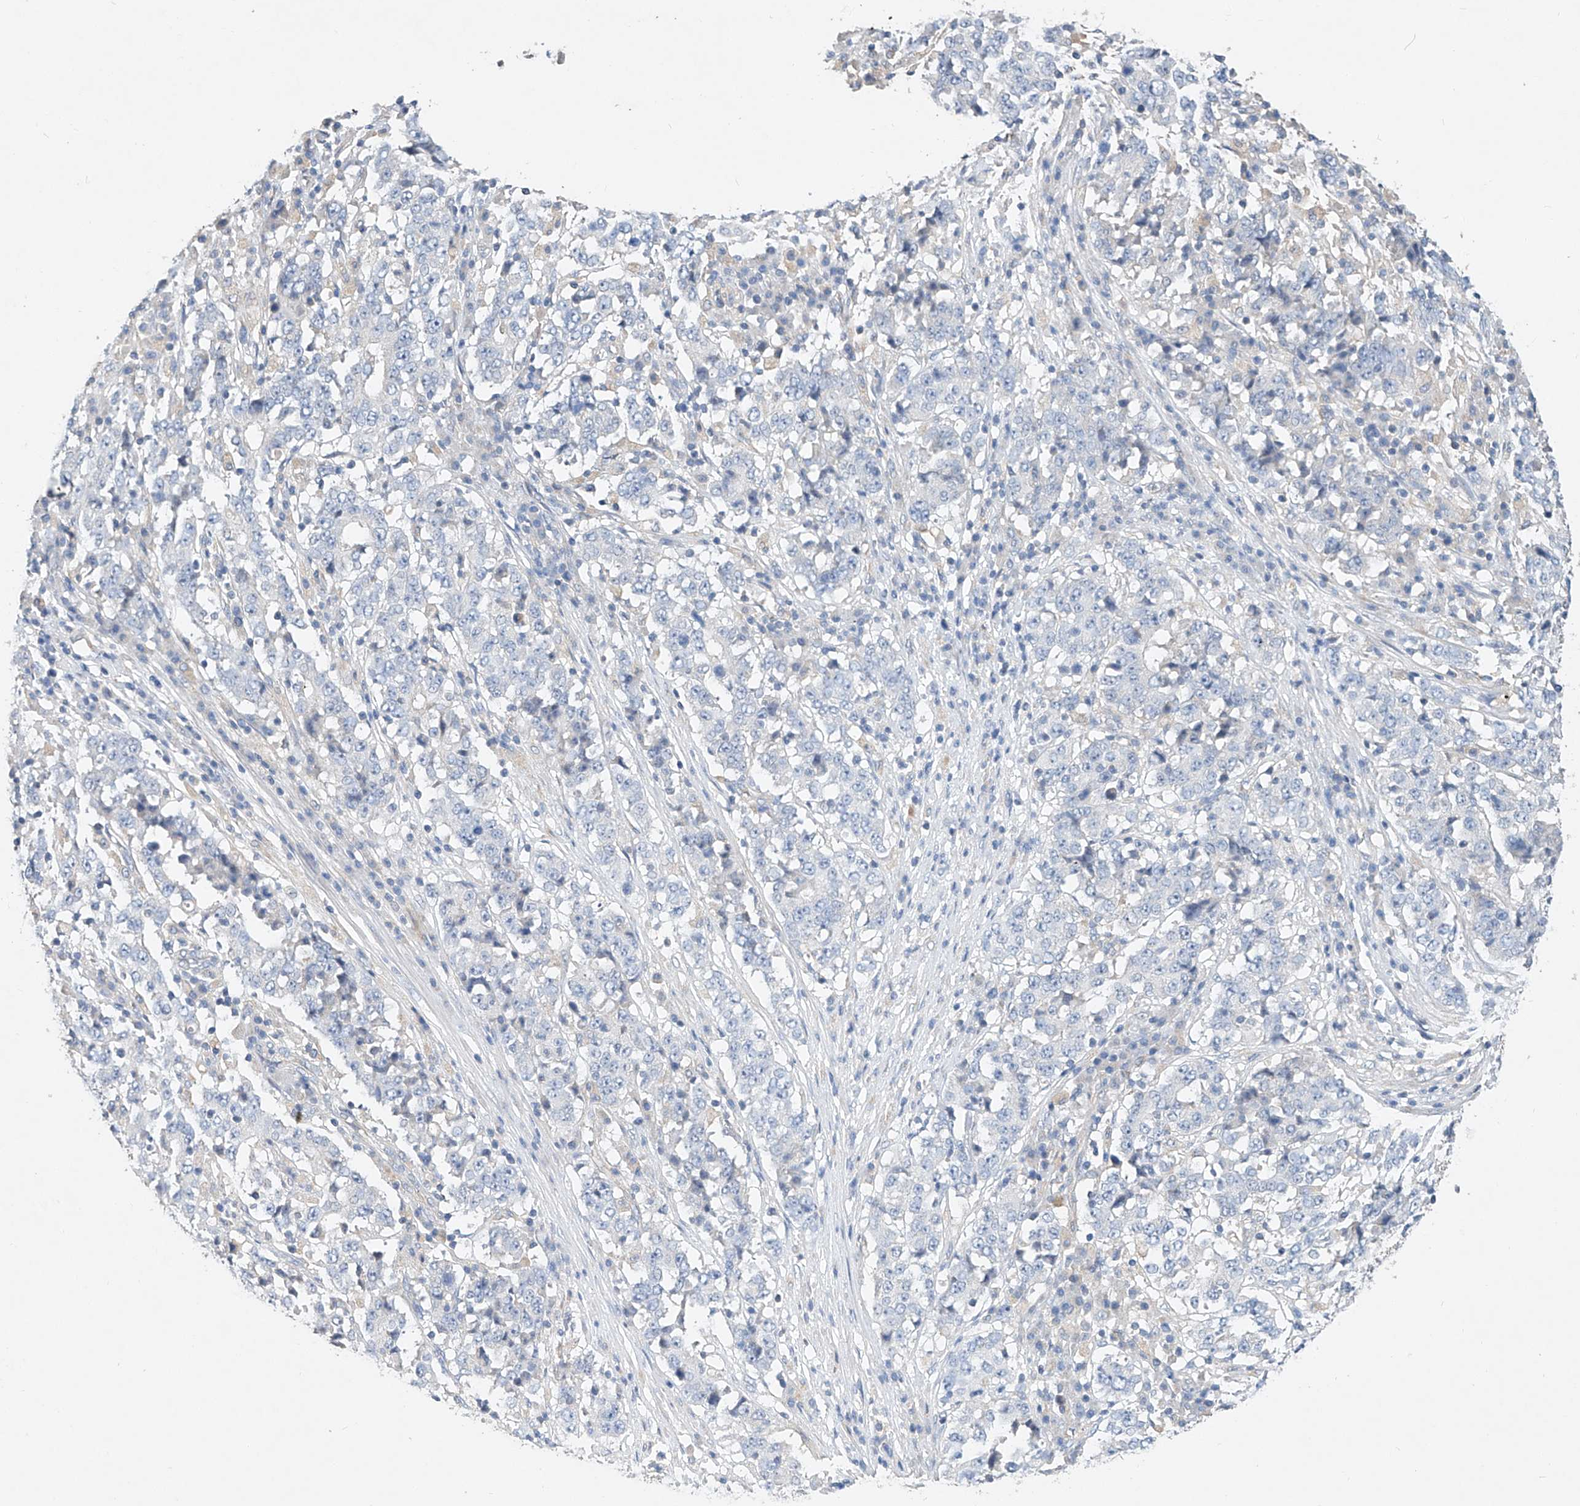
{"staining": {"intensity": "negative", "quantity": "none", "location": "none"}, "tissue": "stomach cancer", "cell_type": "Tumor cells", "image_type": "cancer", "snomed": [{"axis": "morphology", "description": "Adenocarcinoma, NOS"}, {"axis": "topography", "description": "Stomach"}], "caption": "This photomicrograph is of adenocarcinoma (stomach) stained with immunohistochemistry (IHC) to label a protein in brown with the nuclei are counter-stained blue. There is no staining in tumor cells.", "gene": "AMD1", "patient": {"sex": "male", "age": 59}}